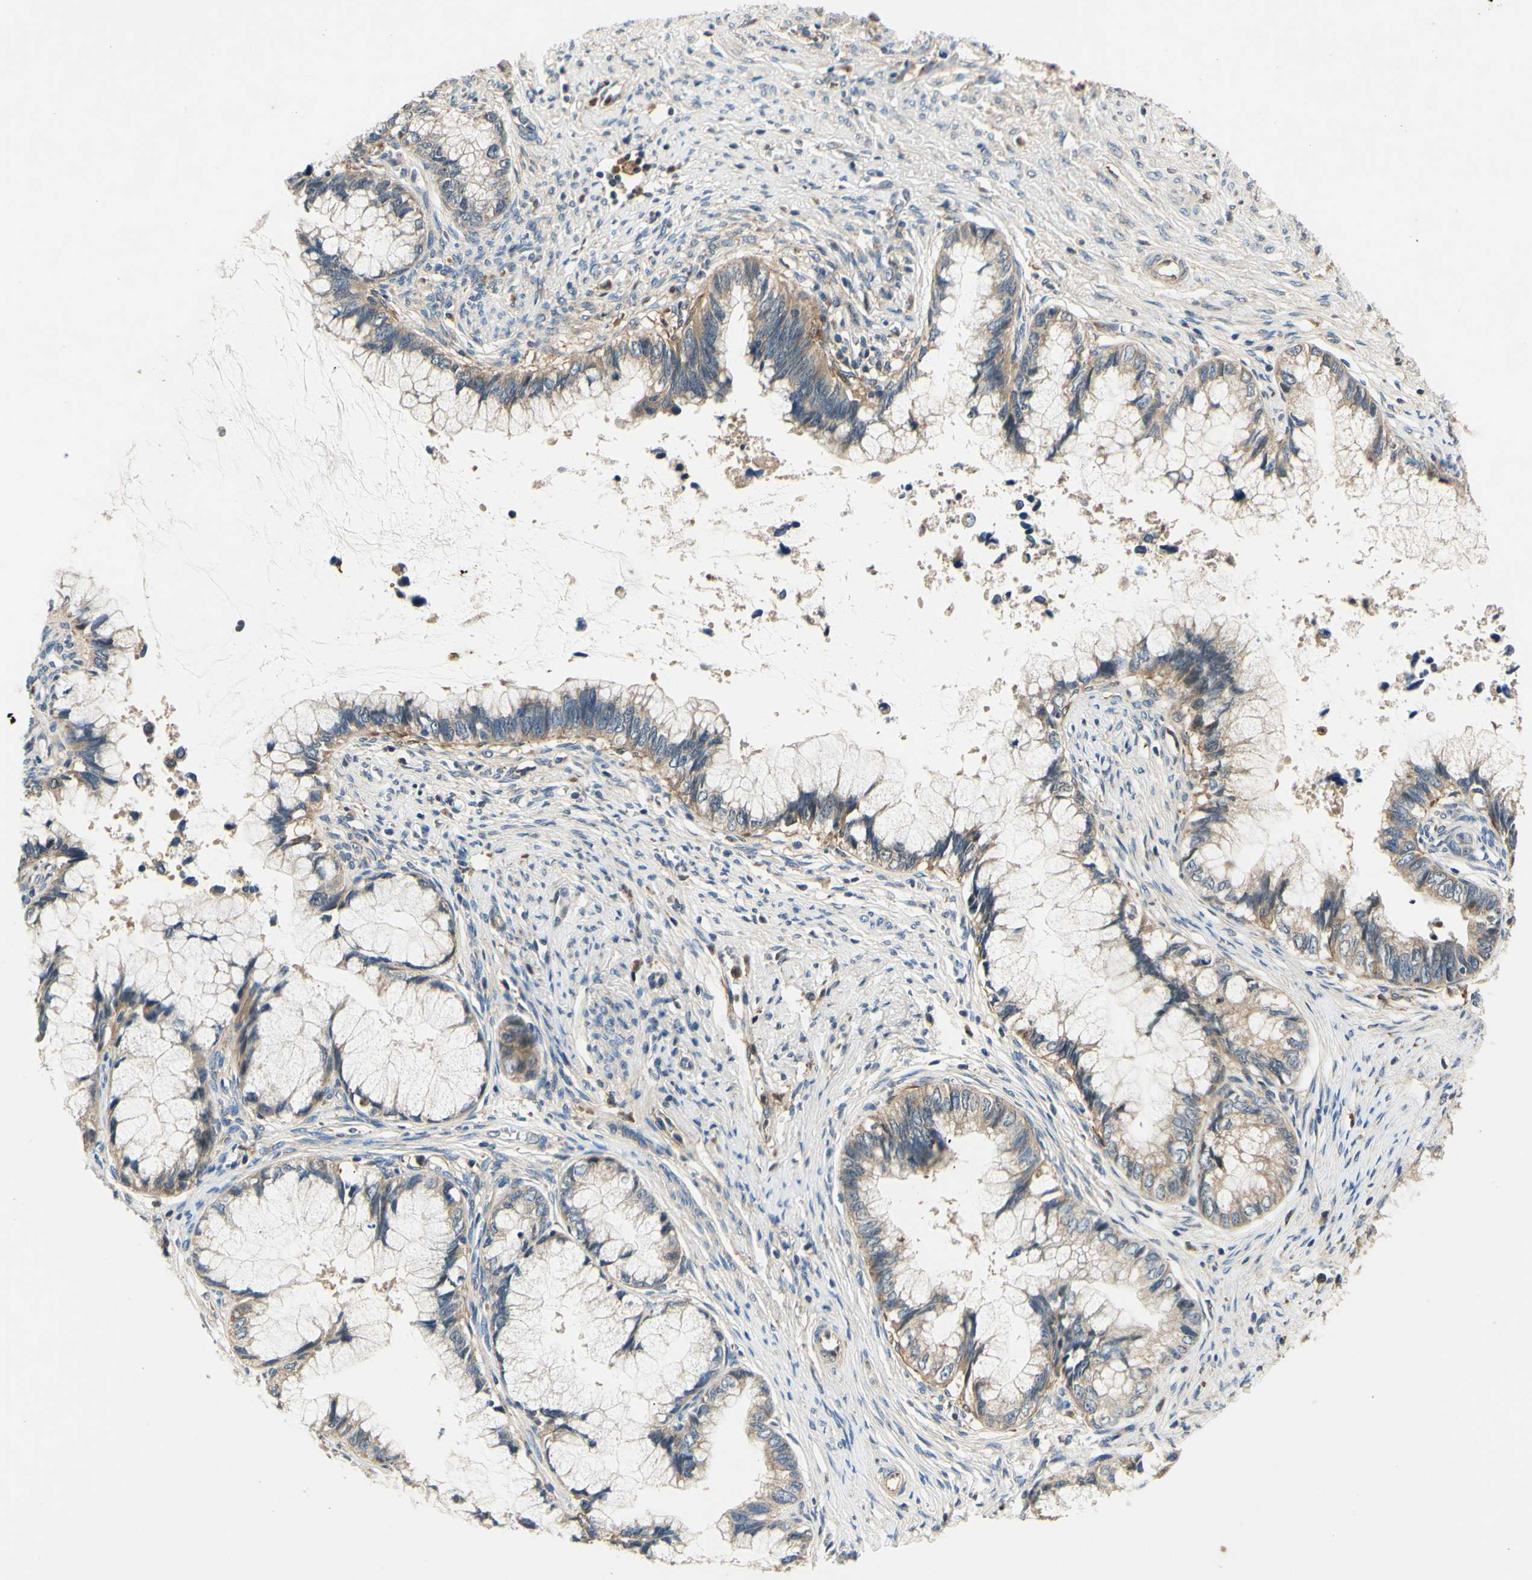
{"staining": {"intensity": "moderate", "quantity": ">75%", "location": "cytoplasmic/membranous"}, "tissue": "cervical cancer", "cell_type": "Tumor cells", "image_type": "cancer", "snomed": [{"axis": "morphology", "description": "Adenocarcinoma, NOS"}, {"axis": "topography", "description": "Cervix"}], "caption": "Cervical cancer (adenocarcinoma) stained for a protein (brown) demonstrates moderate cytoplasmic/membranous positive staining in approximately >75% of tumor cells.", "gene": "PLA2G4A", "patient": {"sex": "female", "age": 44}}